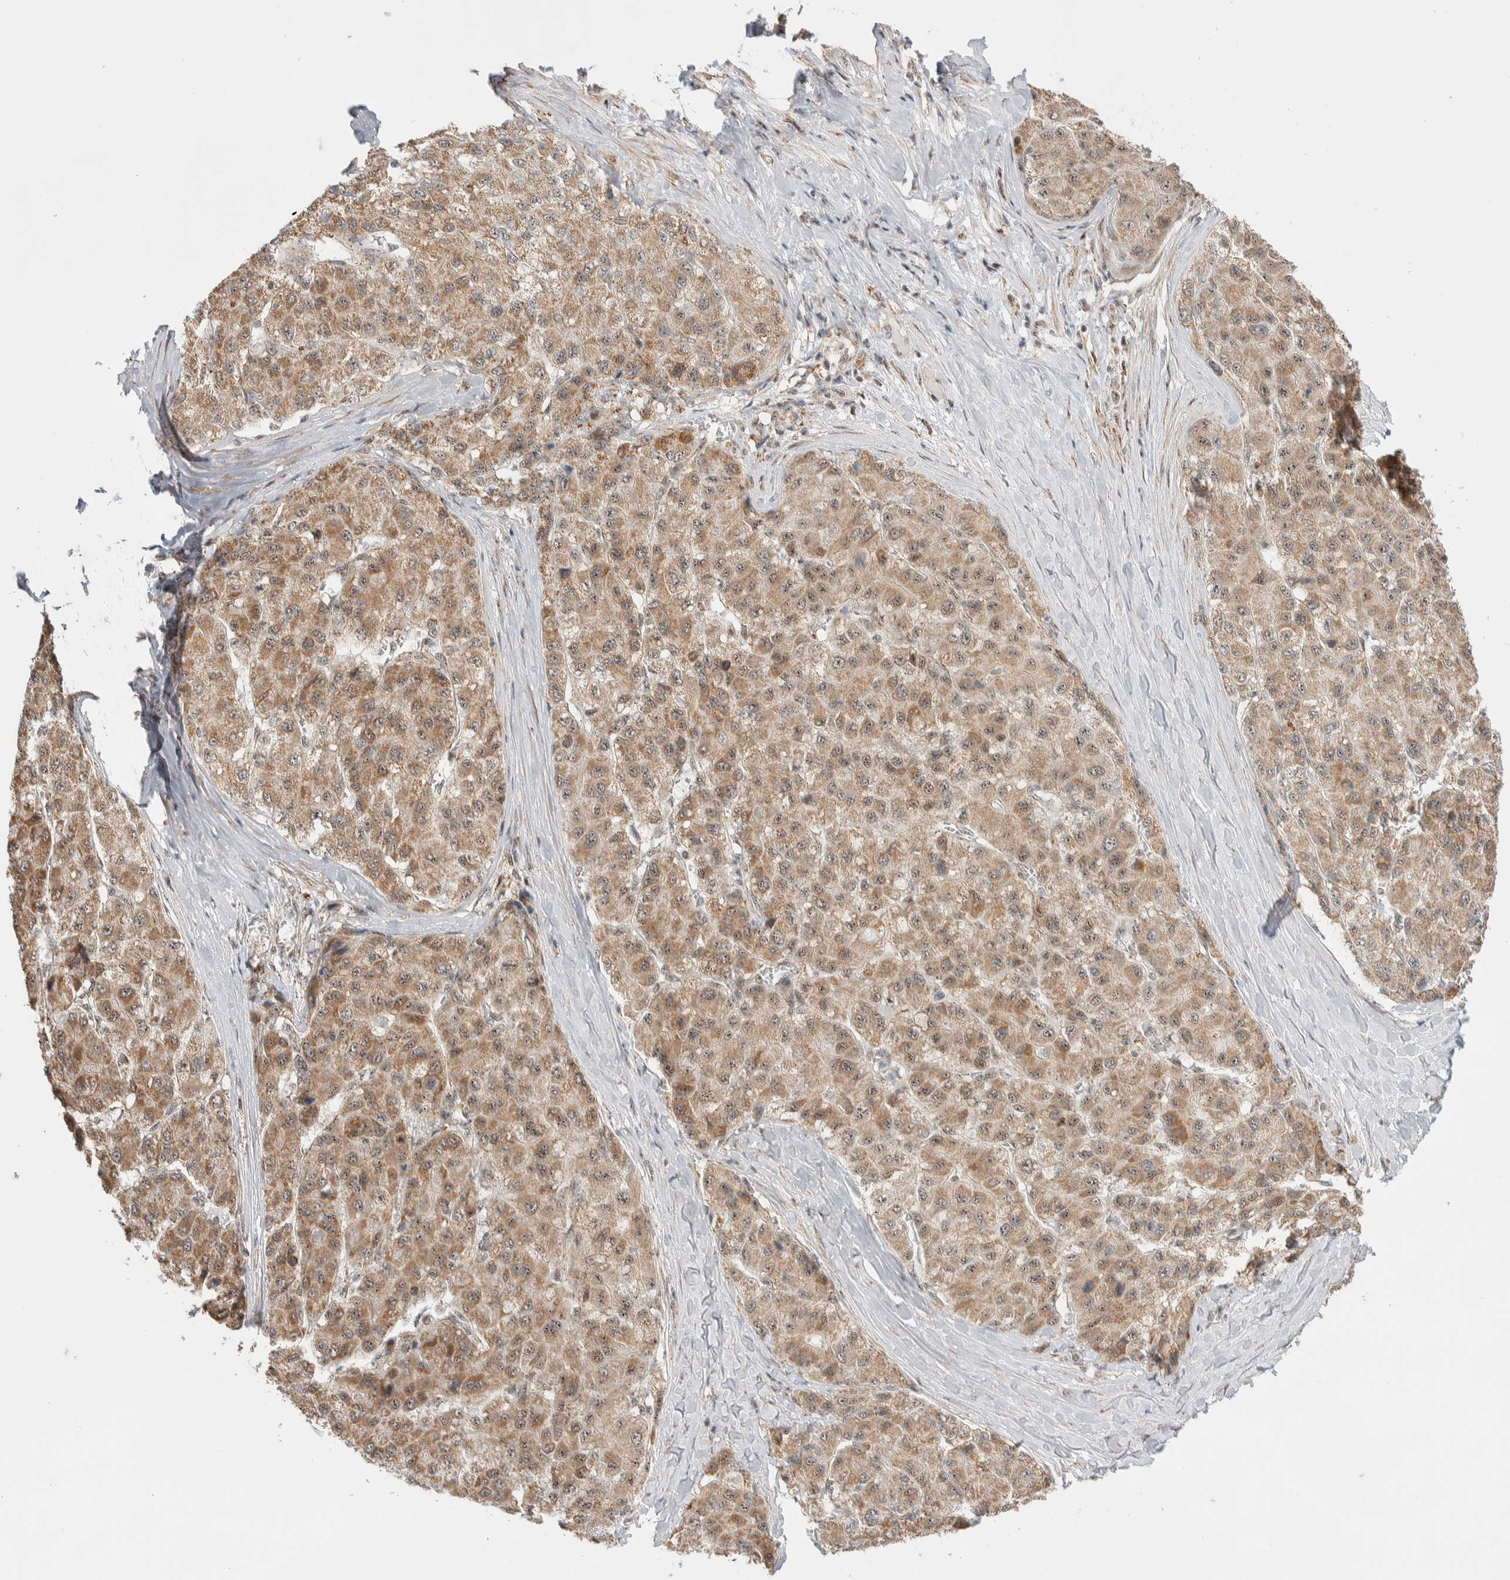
{"staining": {"intensity": "moderate", "quantity": ">75%", "location": "cytoplasmic/membranous,nuclear"}, "tissue": "liver cancer", "cell_type": "Tumor cells", "image_type": "cancer", "snomed": [{"axis": "morphology", "description": "Carcinoma, Hepatocellular, NOS"}, {"axis": "topography", "description": "Liver"}], "caption": "IHC of human hepatocellular carcinoma (liver) reveals medium levels of moderate cytoplasmic/membranous and nuclear positivity in about >75% of tumor cells.", "gene": "ZNF695", "patient": {"sex": "male", "age": 80}}